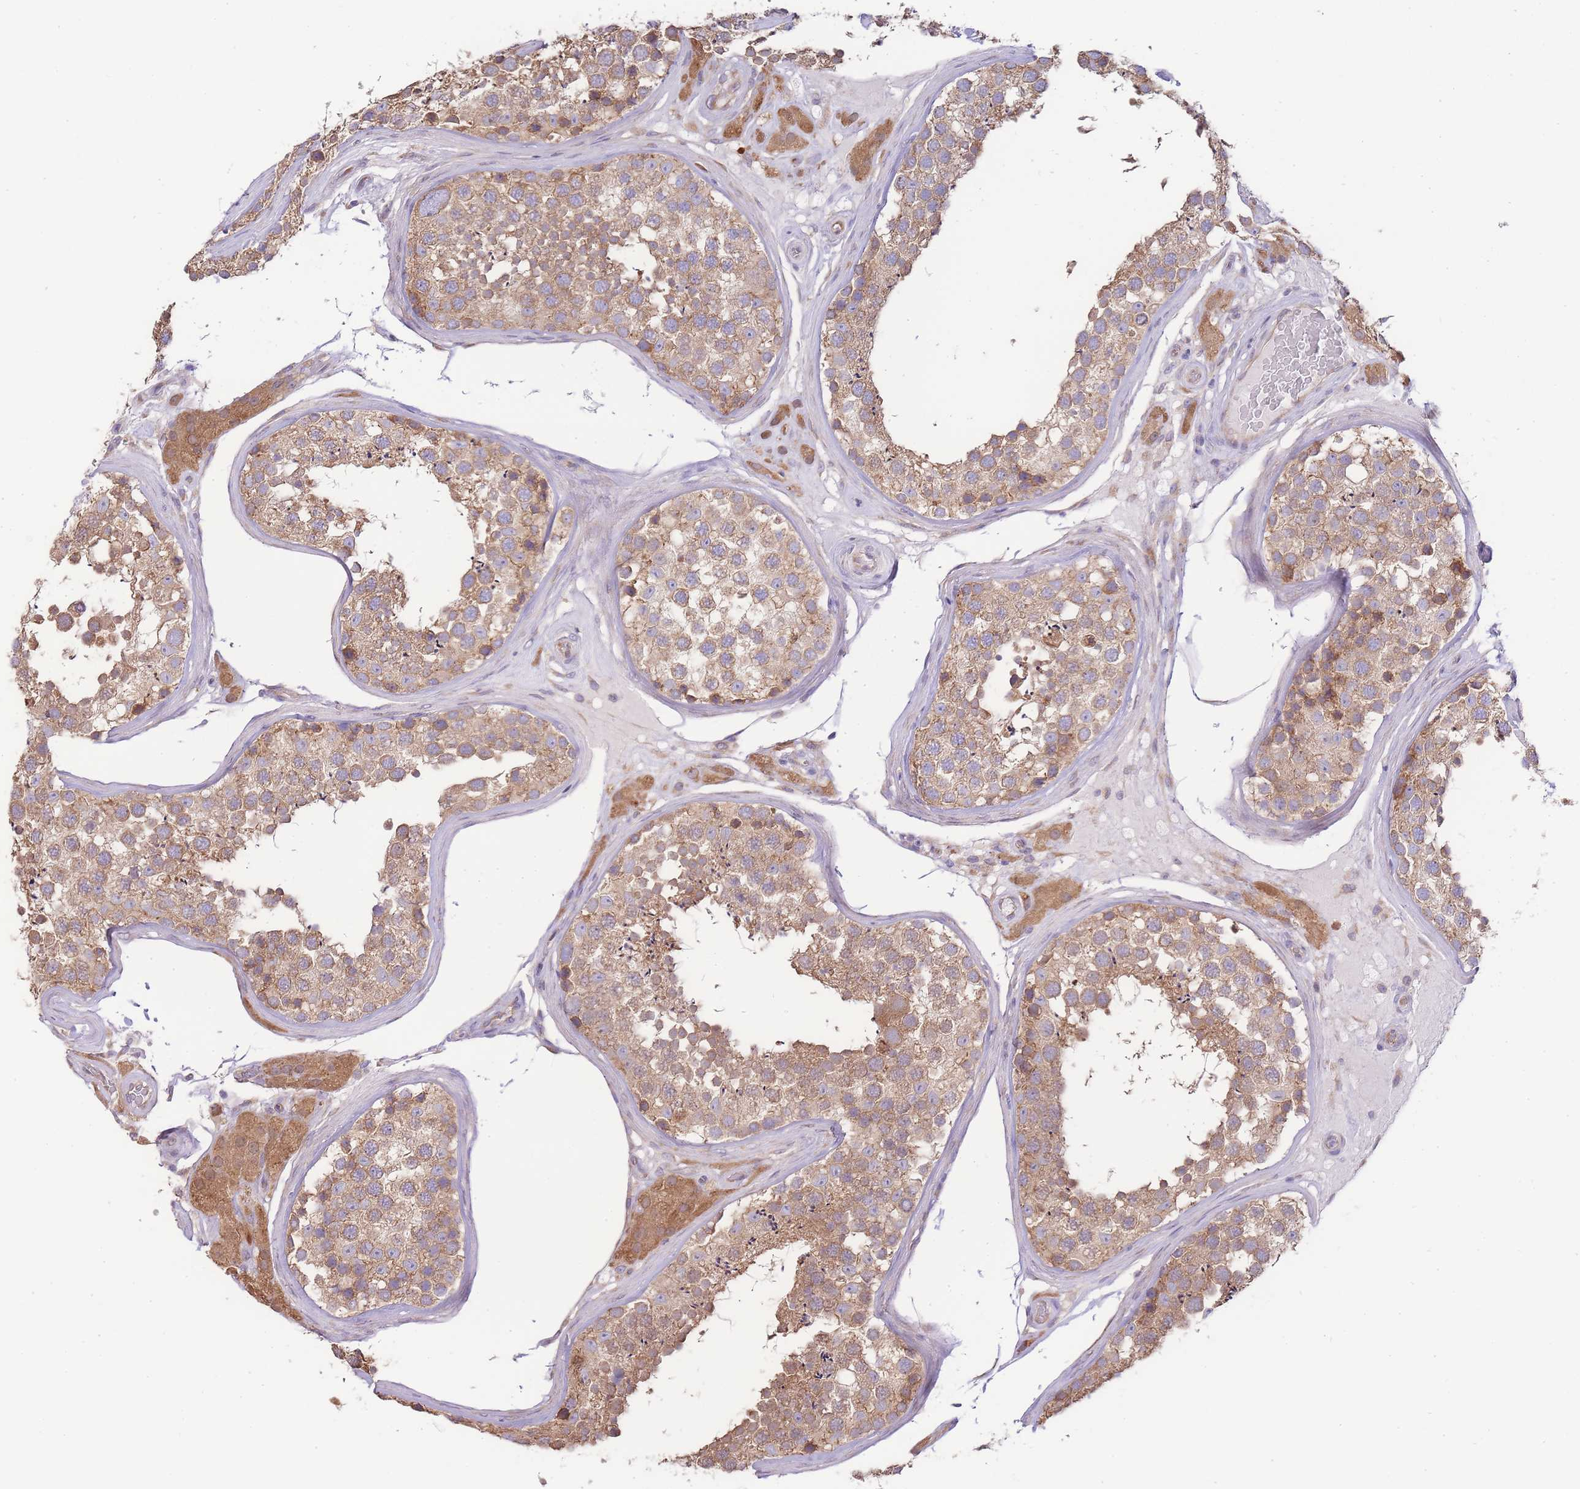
{"staining": {"intensity": "moderate", "quantity": ">75%", "location": "cytoplasmic/membranous"}, "tissue": "testis", "cell_type": "Cells in seminiferous ducts", "image_type": "normal", "snomed": [{"axis": "morphology", "description": "Normal tissue, NOS"}, {"axis": "topography", "description": "Testis"}], "caption": "Immunohistochemical staining of normal testis demonstrates medium levels of moderate cytoplasmic/membranous staining in approximately >75% of cells in seminiferous ducts. (Brightfield microscopy of DAB IHC at high magnification).", "gene": "BEX1", "patient": {"sex": "male", "age": 46}}